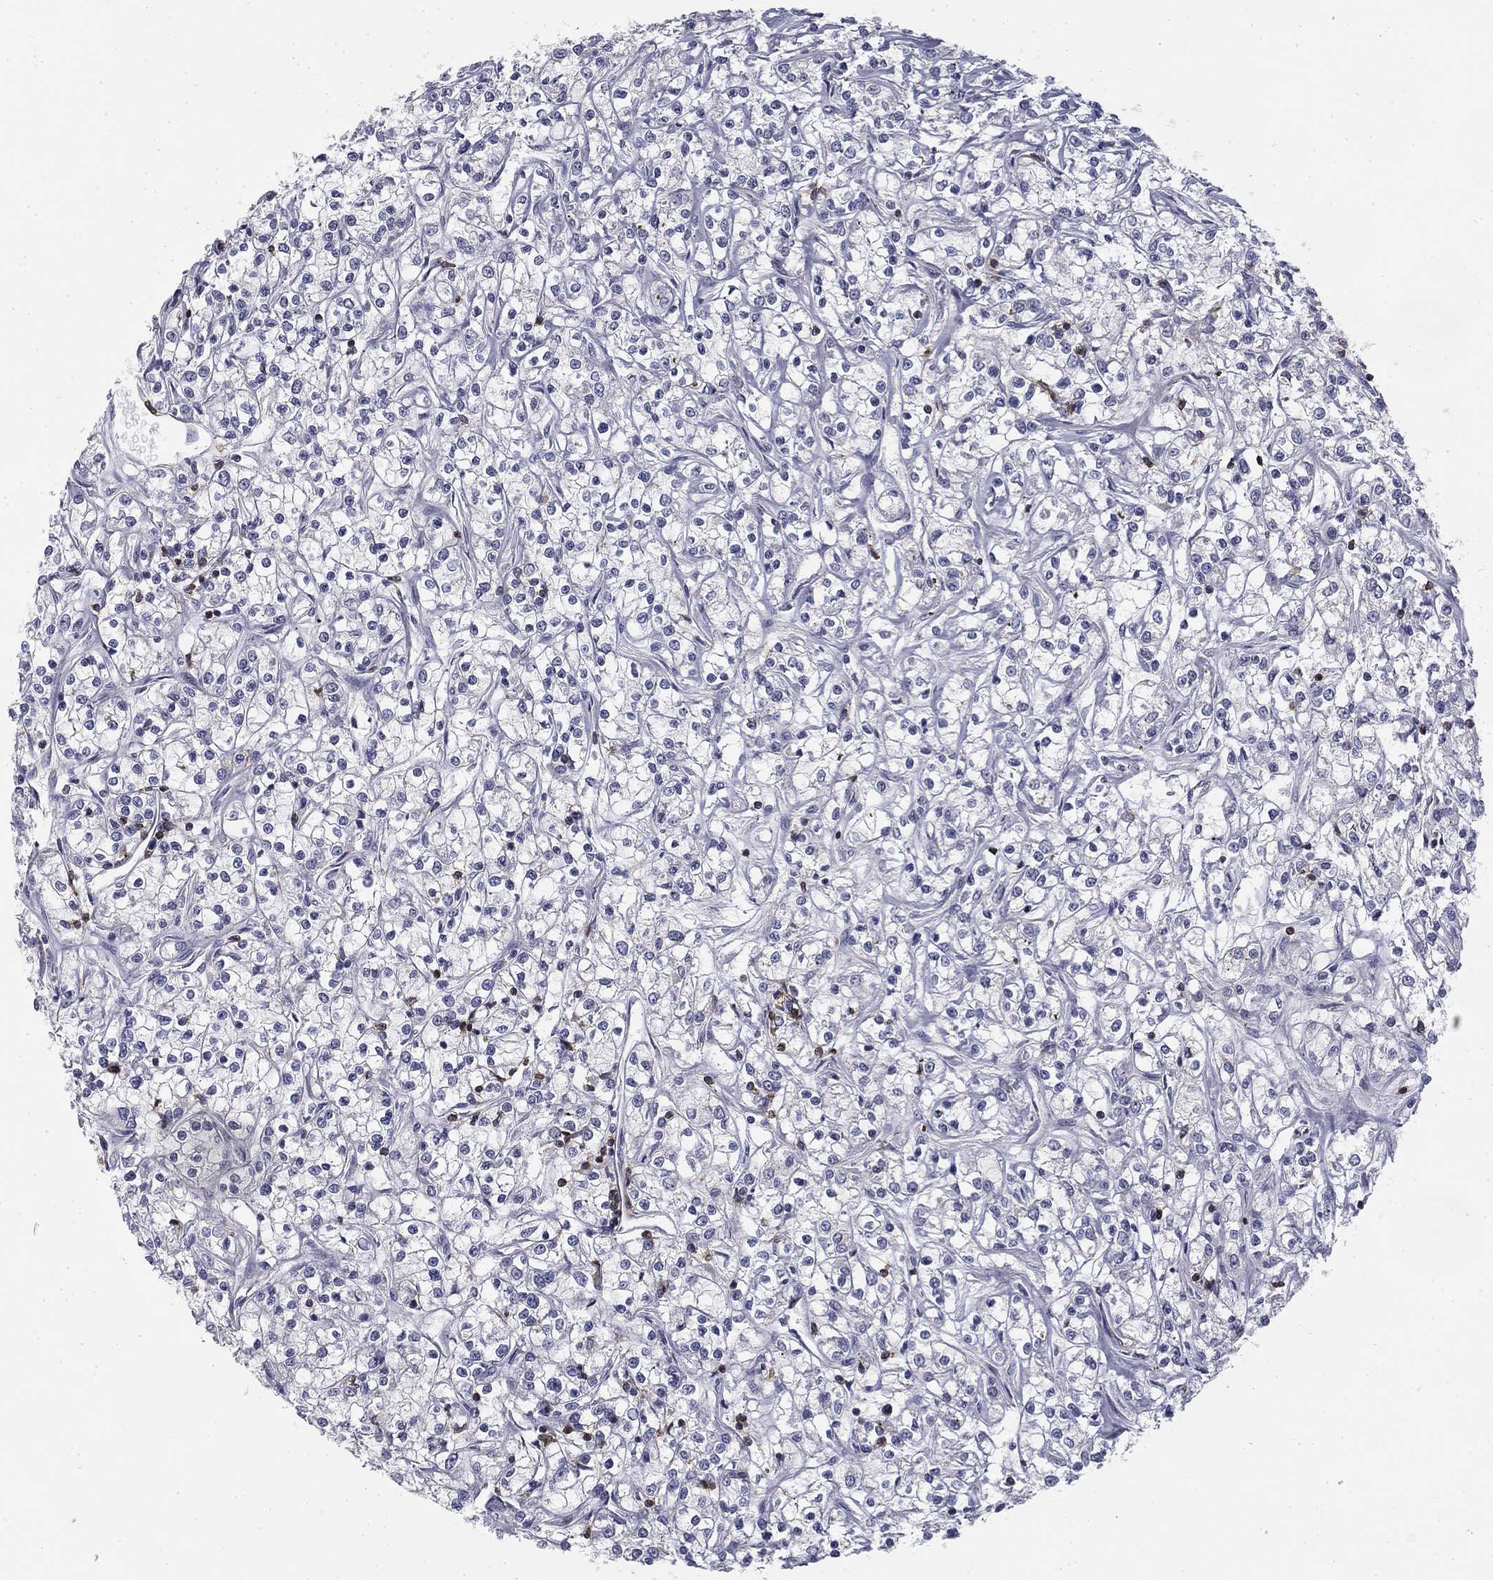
{"staining": {"intensity": "negative", "quantity": "none", "location": "none"}, "tissue": "renal cancer", "cell_type": "Tumor cells", "image_type": "cancer", "snomed": [{"axis": "morphology", "description": "Adenocarcinoma, NOS"}, {"axis": "topography", "description": "Kidney"}], "caption": "Immunohistochemistry (IHC) photomicrograph of human renal cancer stained for a protein (brown), which exhibits no positivity in tumor cells.", "gene": "TRAT1", "patient": {"sex": "female", "age": 59}}